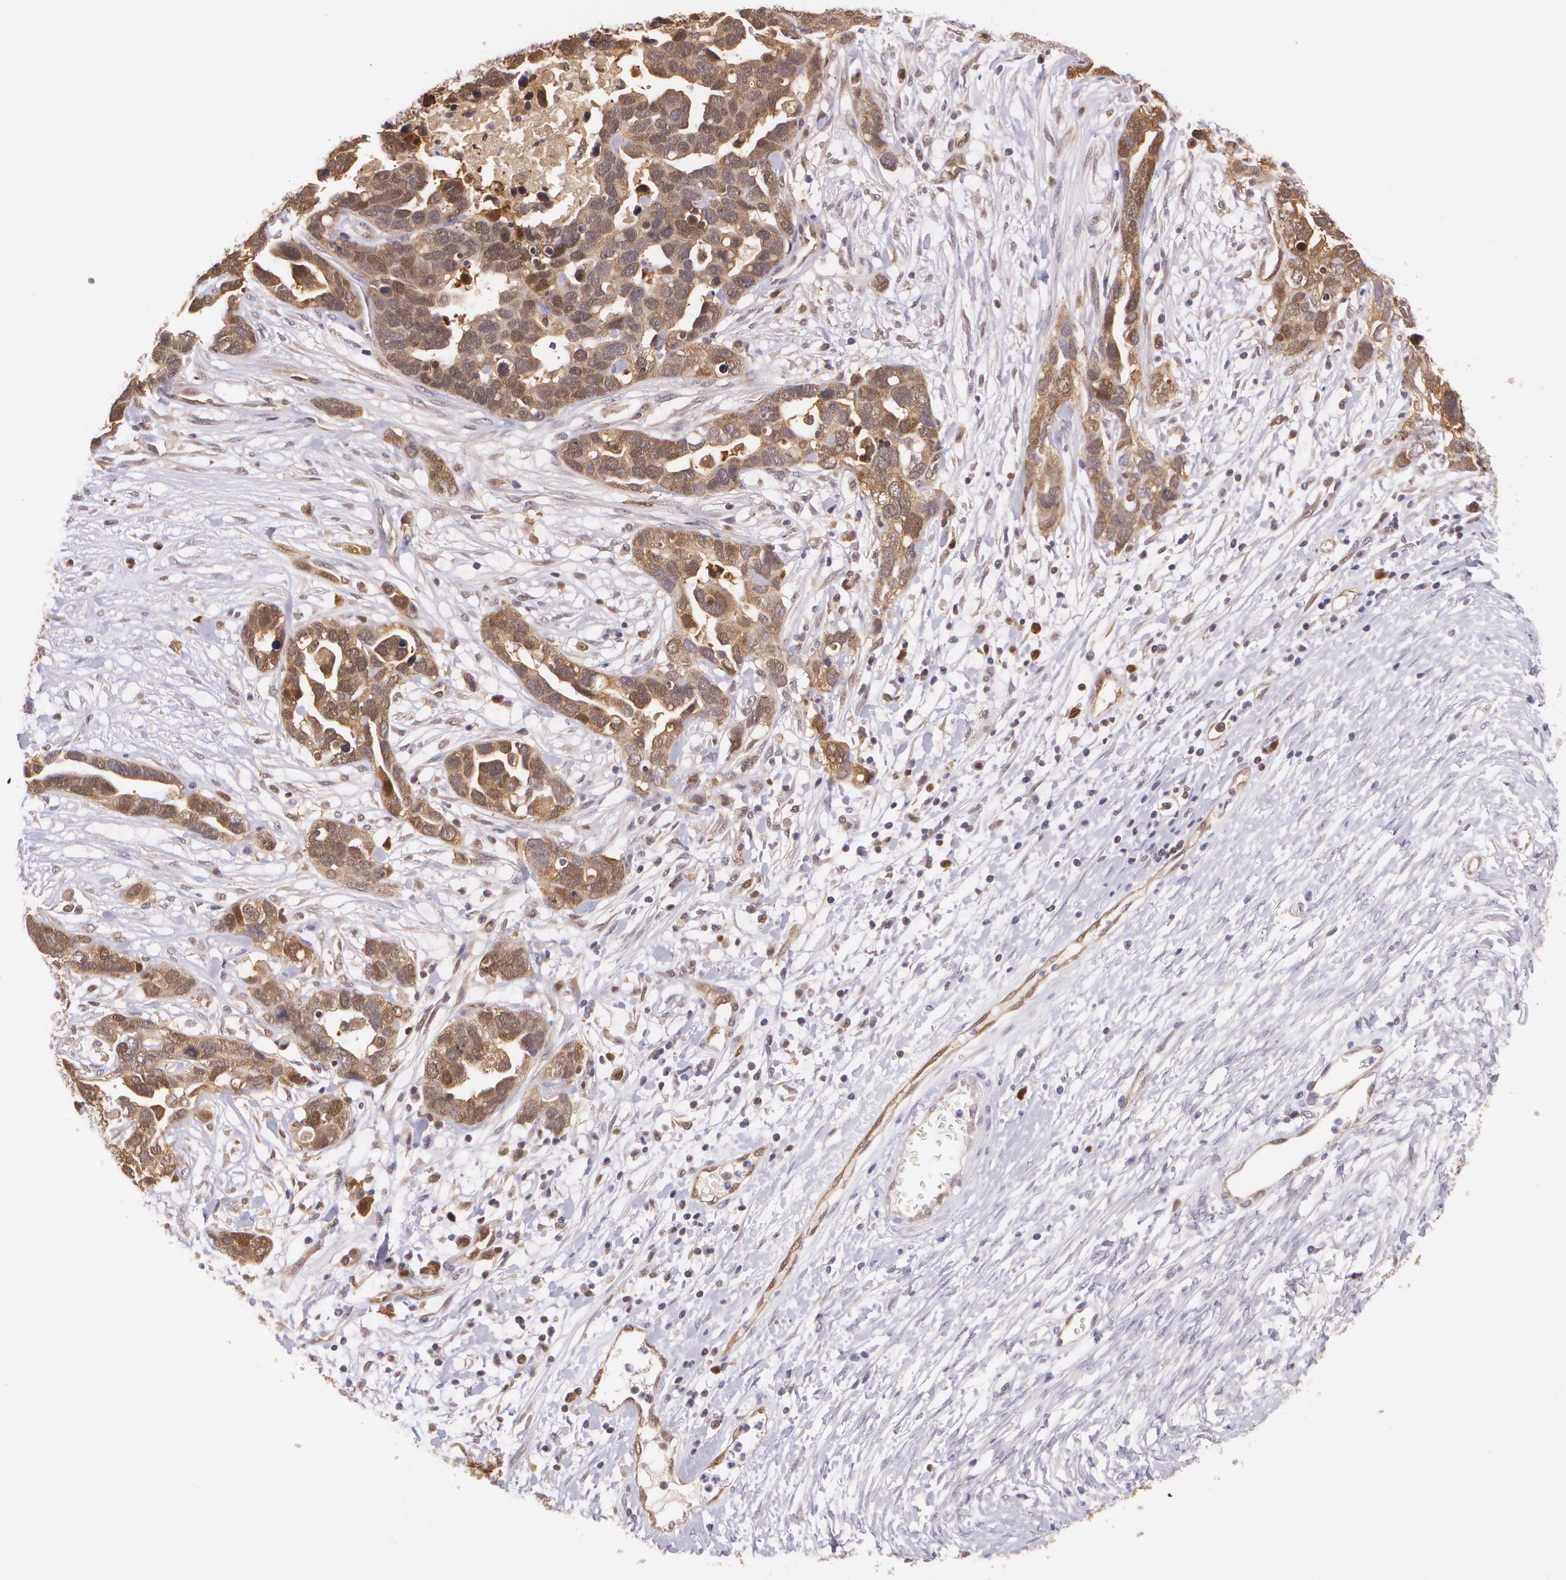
{"staining": {"intensity": "strong", "quantity": ">75%", "location": "cytoplasmic/membranous"}, "tissue": "ovarian cancer", "cell_type": "Tumor cells", "image_type": "cancer", "snomed": [{"axis": "morphology", "description": "Cystadenocarcinoma, serous, NOS"}, {"axis": "topography", "description": "Ovary"}], "caption": "Tumor cells reveal high levels of strong cytoplasmic/membranous expression in about >75% of cells in human ovarian serous cystadenocarcinoma.", "gene": "HSPH1", "patient": {"sex": "female", "age": 54}}